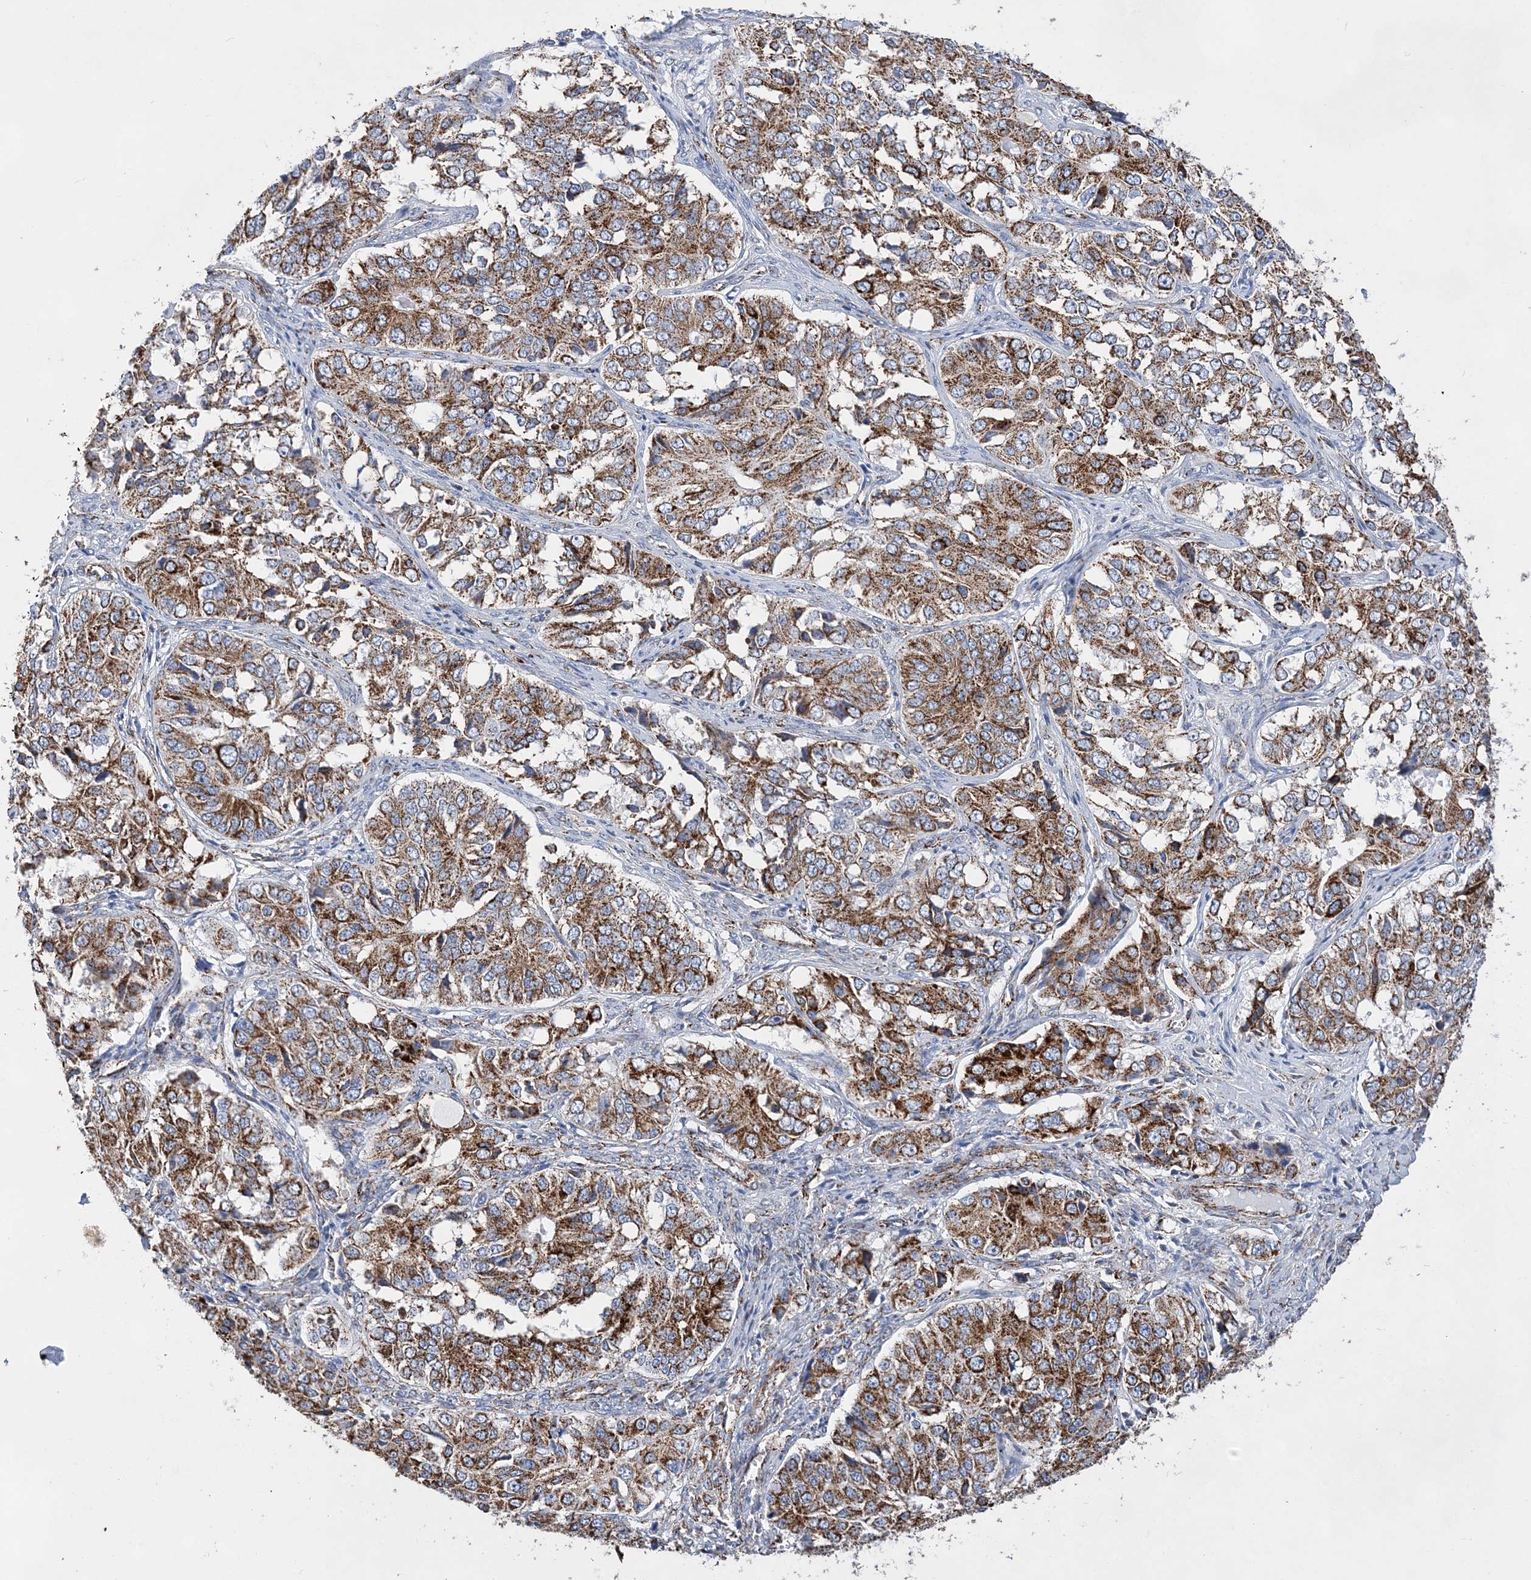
{"staining": {"intensity": "strong", "quantity": ">75%", "location": "cytoplasmic/membranous"}, "tissue": "ovarian cancer", "cell_type": "Tumor cells", "image_type": "cancer", "snomed": [{"axis": "morphology", "description": "Carcinoma, endometroid"}, {"axis": "topography", "description": "Ovary"}], "caption": "Endometroid carcinoma (ovarian) stained for a protein (brown) shows strong cytoplasmic/membranous positive positivity in about >75% of tumor cells.", "gene": "ACOT9", "patient": {"sex": "female", "age": 51}}